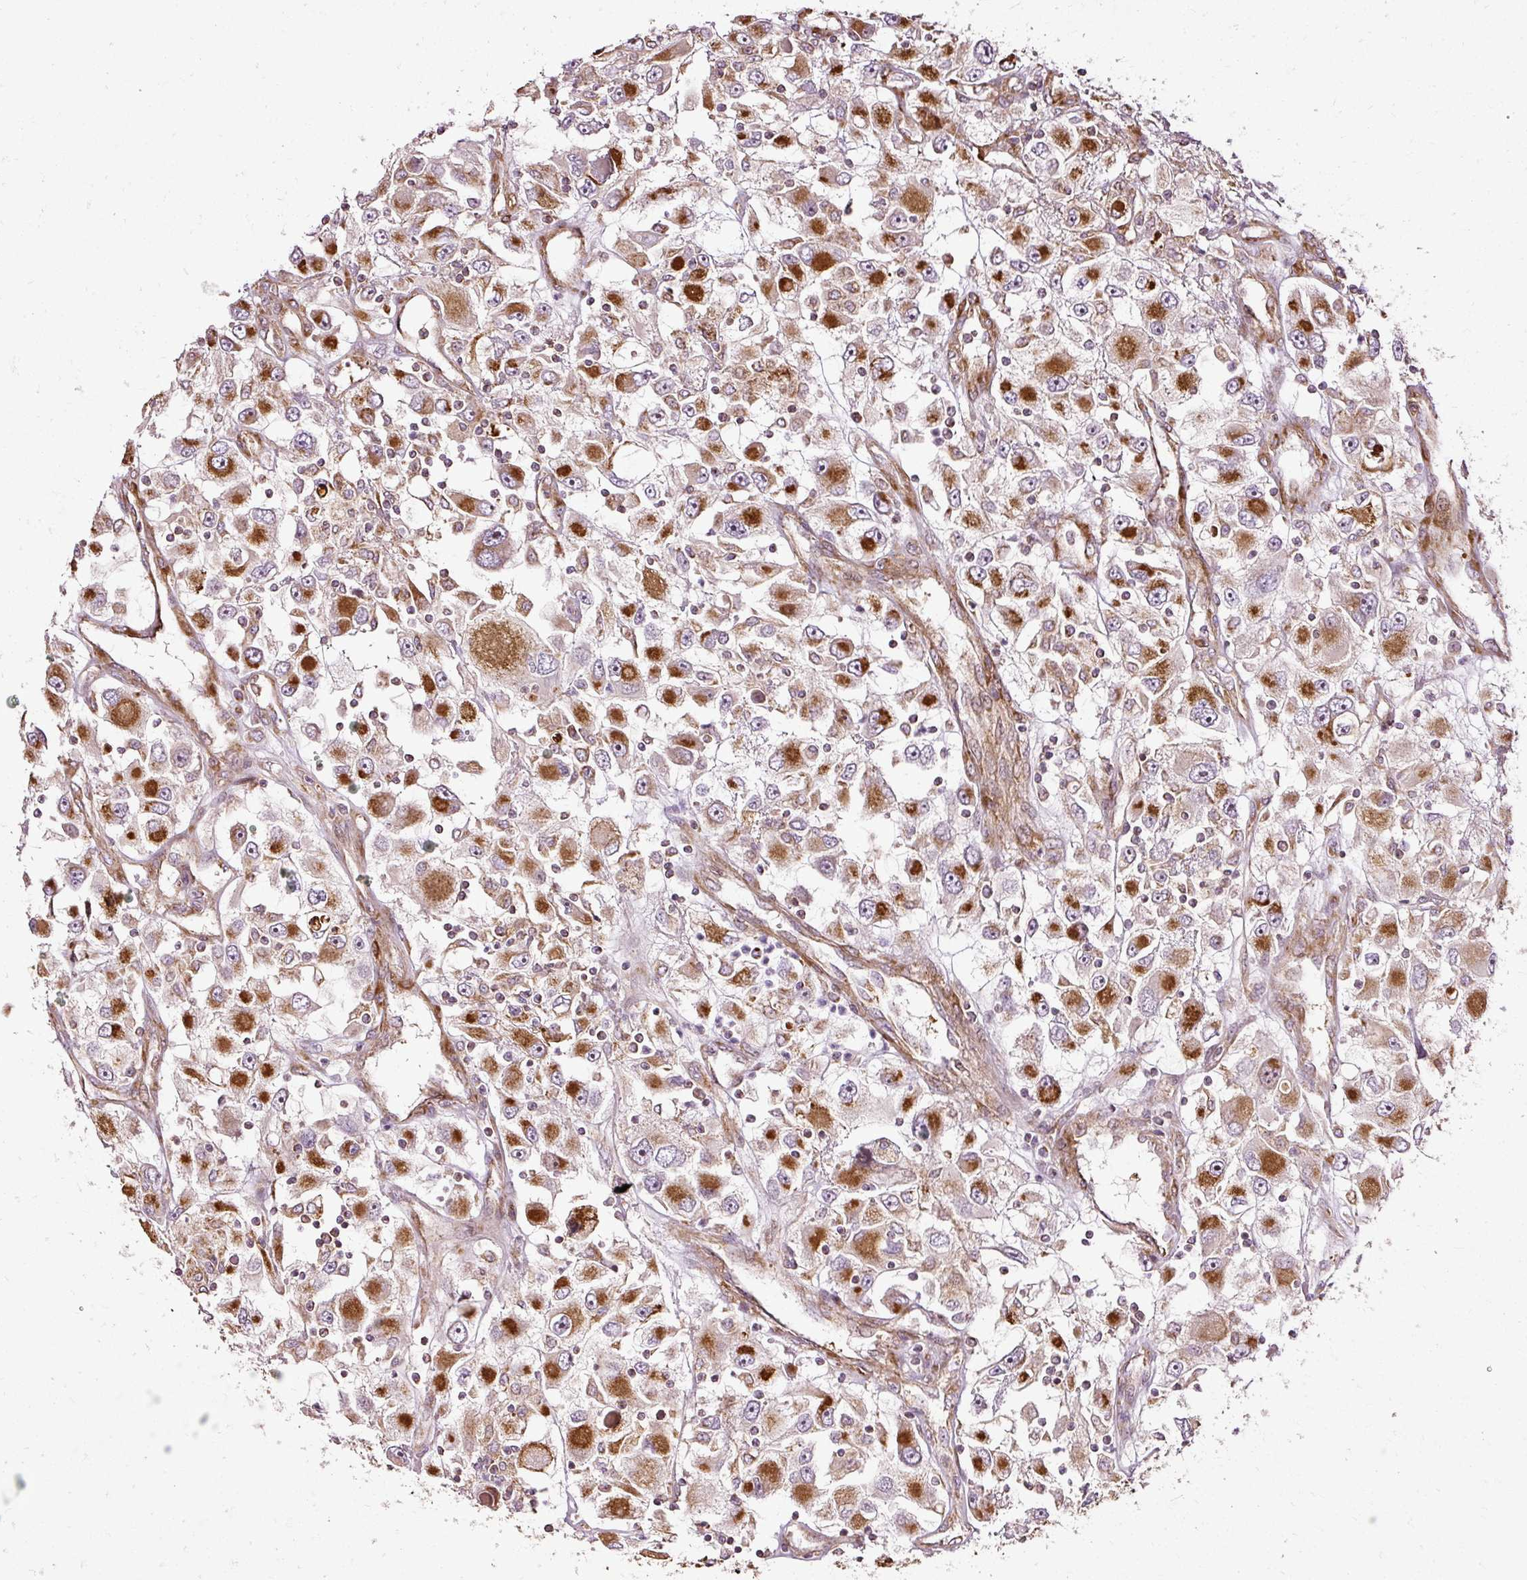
{"staining": {"intensity": "strong", "quantity": ">75%", "location": "cytoplasmic/membranous"}, "tissue": "renal cancer", "cell_type": "Tumor cells", "image_type": "cancer", "snomed": [{"axis": "morphology", "description": "Adenocarcinoma, NOS"}, {"axis": "topography", "description": "Kidney"}], "caption": "Immunohistochemical staining of renal cancer (adenocarcinoma) demonstrates strong cytoplasmic/membranous protein positivity in about >75% of tumor cells. (Brightfield microscopy of DAB IHC at high magnification).", "gene": "ISCU", "patient": {"sex": "female", "age": 52}}